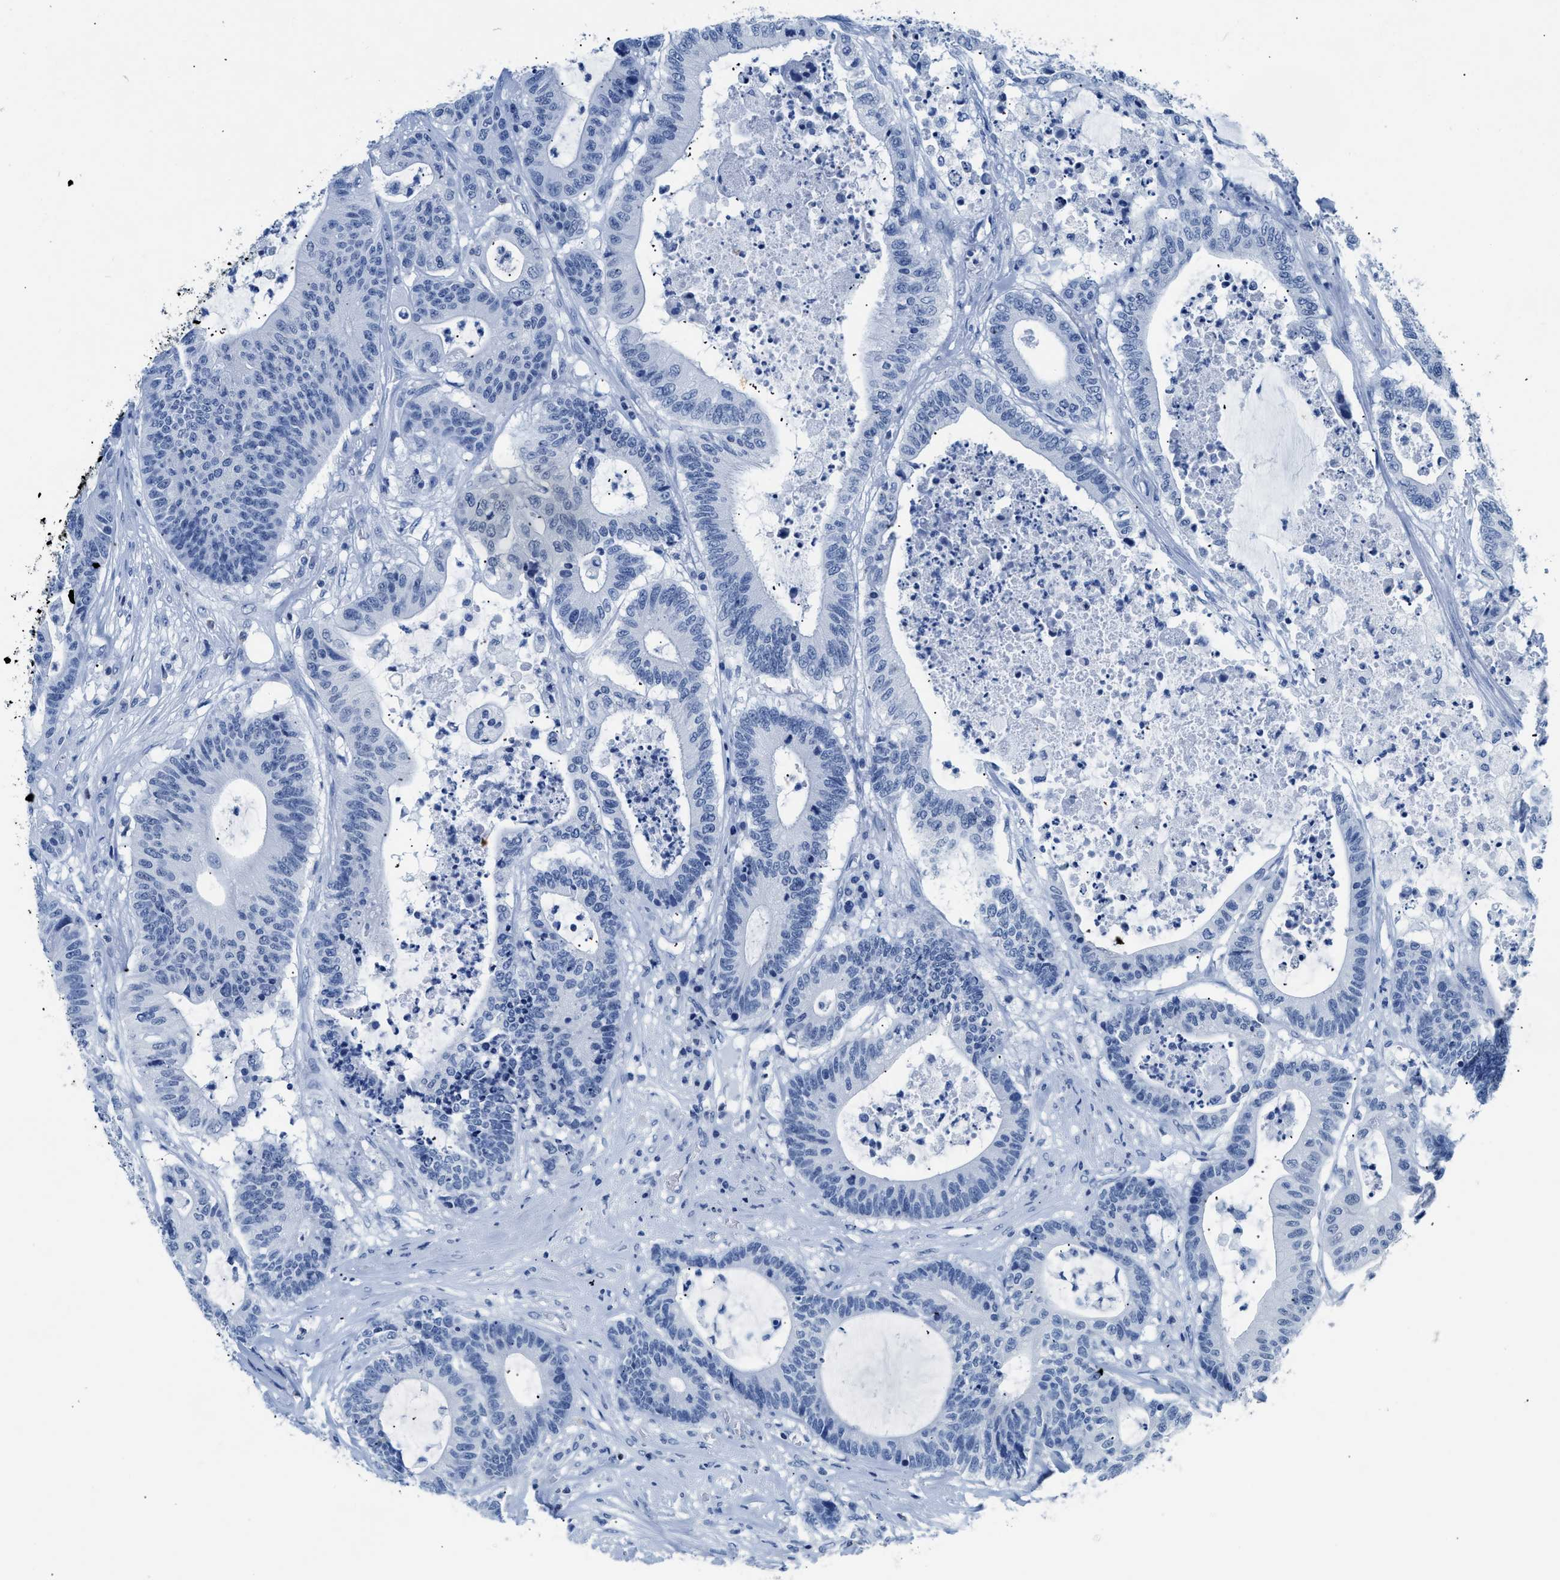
{"staining": {"intensity": "negative", "quantity": "none", "location": "none"}, "tissue": "colorectal cancer", "cell_type": "Tumor cells", "image_type": "cancer", "snomed": [{"axis": "morphology", "description": "Adenocarcinoma, NOS"}, {"axis": "topography", "description": "Colon"}], "caption": "Immunohistochemistry (IHC) of human colorectal cancer displays no expression in tumor cells. The staining was performed using DAB to visualize the protein expression in brown, while the nuclei were stained in blue with hematoxylin (Magnification: 20x).", "gene": "NFATC2", "patient": {"sex": "female", "age": 84}}